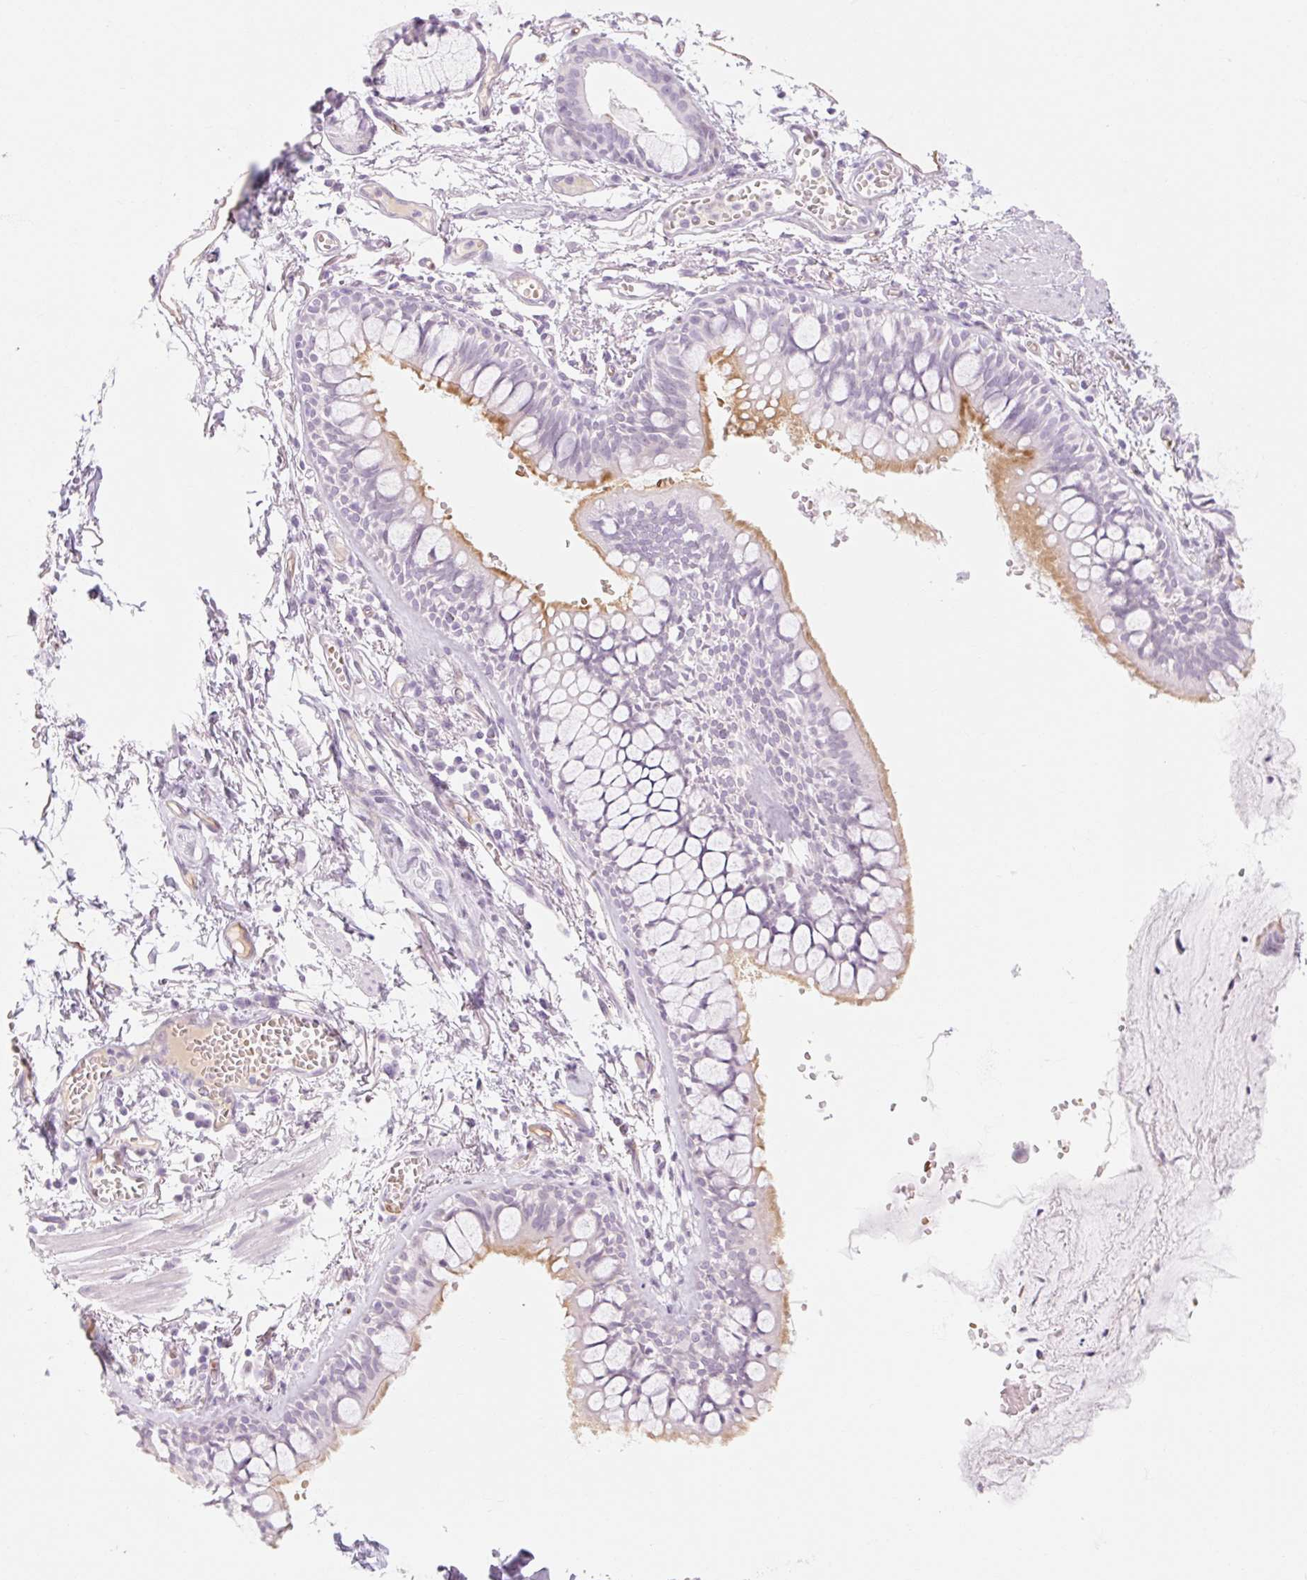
{"staining": {"intensity": "moderate", "quantity": "<25%", "location": "cytoplasmic/membranous"}, "tissue": "bronchus", "cell_type": "Respiratory epithelial cells", "image_type": "normal", "snomed": [{"axis": "morphology", "description": "Normal tissue, NOS"}, {"axis": "topography", "description": "Cartilage tissue"}, {"axis": "topography", "description": "Bronchus"}], "caption": "The histopathology image displays immunohistochemical staining of unremarkable bronchus. There is moderate cytoplasmic/membranous staining is appreciated in about <25% of respiratory epithelial cells. (DAB (3,3'-diaminobenzidine) = brown stain, brightfield microscopy at high magnification).", "gene": "TAF1L", "patient": {"sex": "male", "age": 78}}